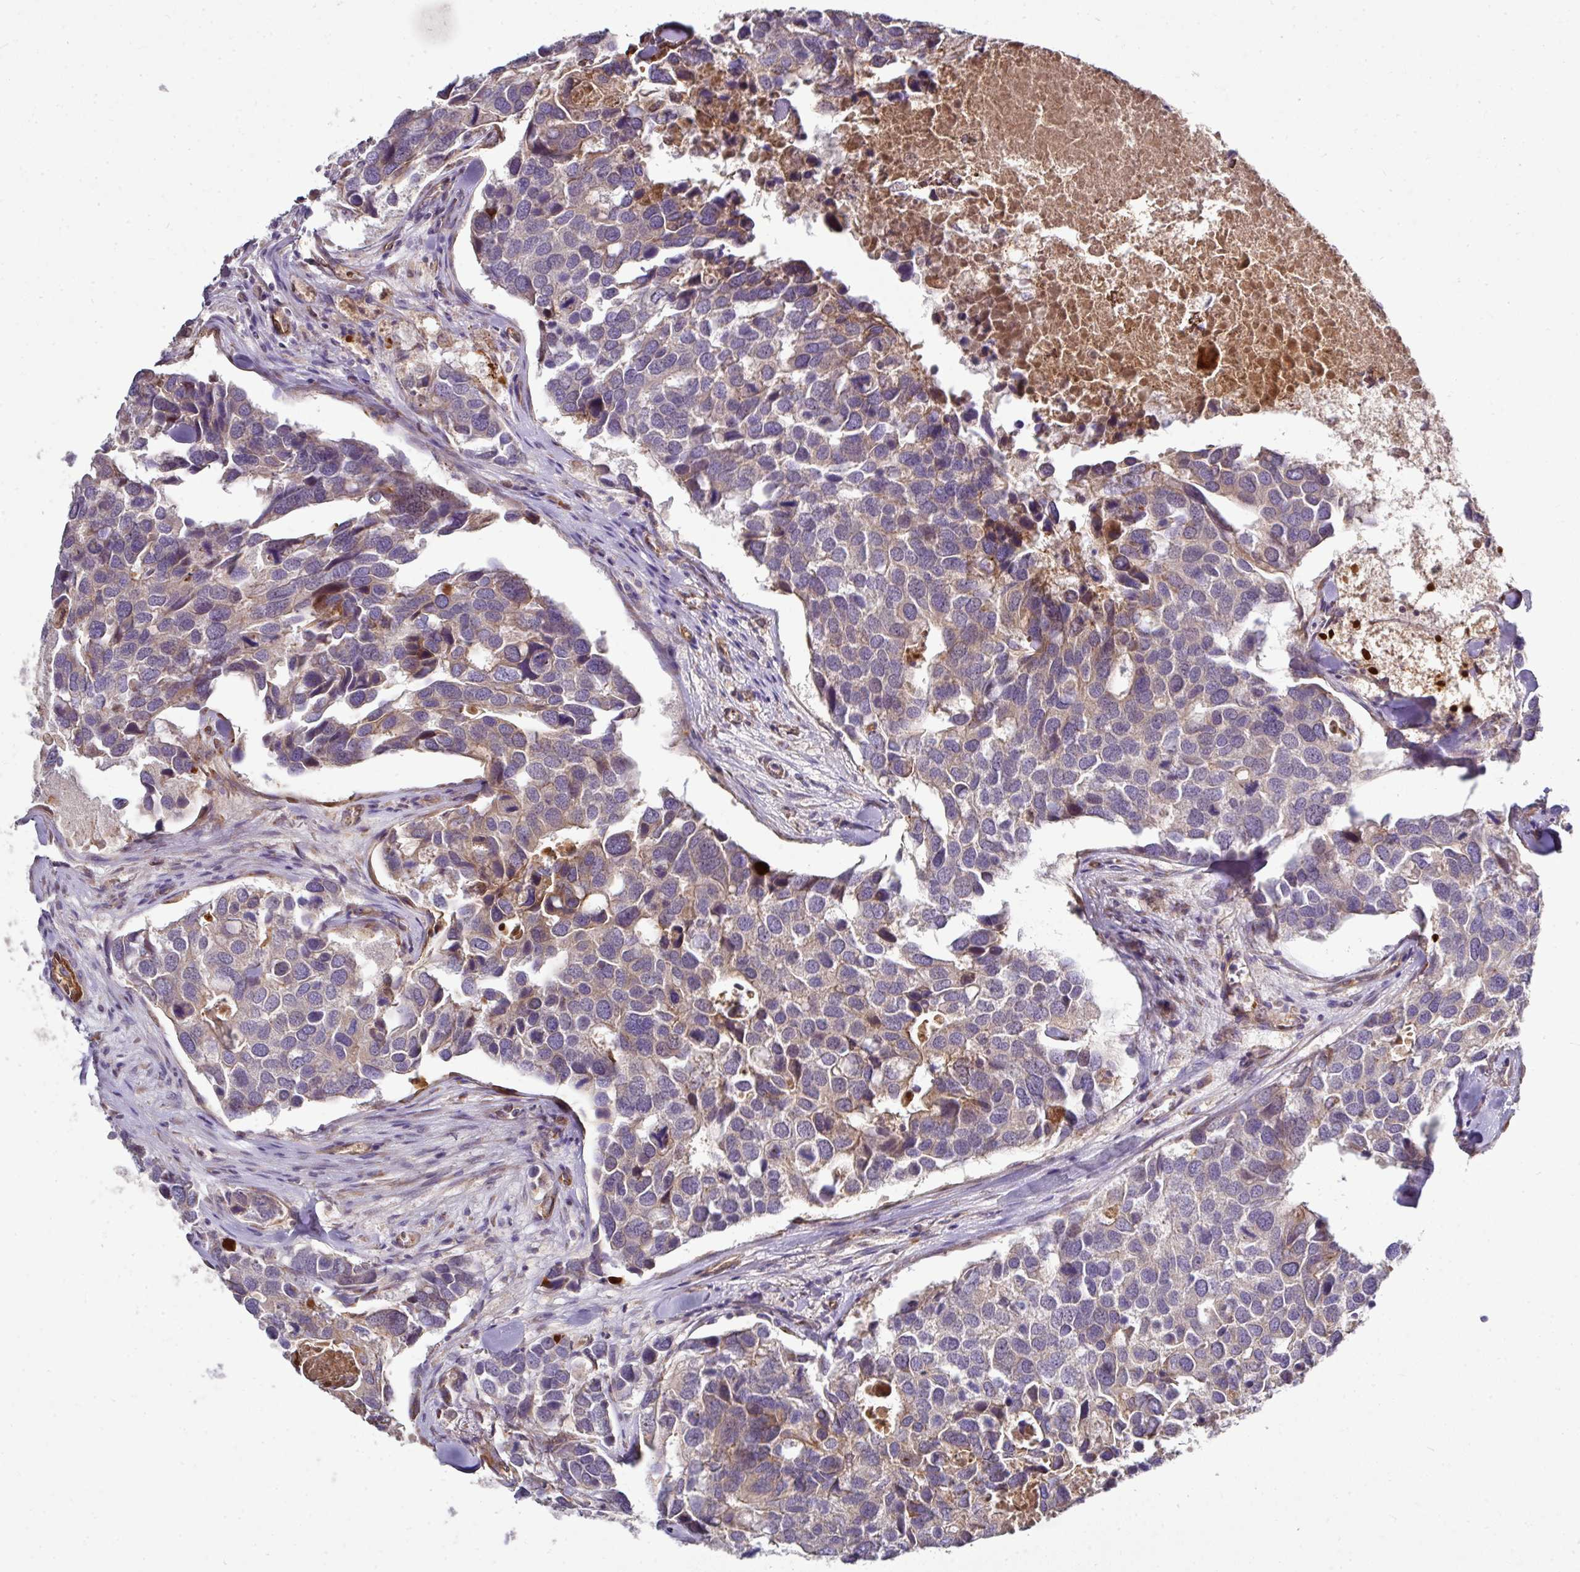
{"staining": {"intensity": "weak", "quantity": "25%-75%", "location": "cytoplasmic/membranous"}, "tissue": "breast cancer", "cell_type": "Tumor cells", "image_type": "cancer", "snomed": [{"axis": "morphology", "description": "Duct carcinoma"}, {"axis": "topography", "description": "Breast"}], "caption": "Breast invasive ductal carcinoma was stained to show a protein in brown. There is low levels of weak cytoplasmic/membranous expression in about 25%-75% of tumor cells.", "gene": "GAN", "patient": {"sex": "female", "age": 83}}